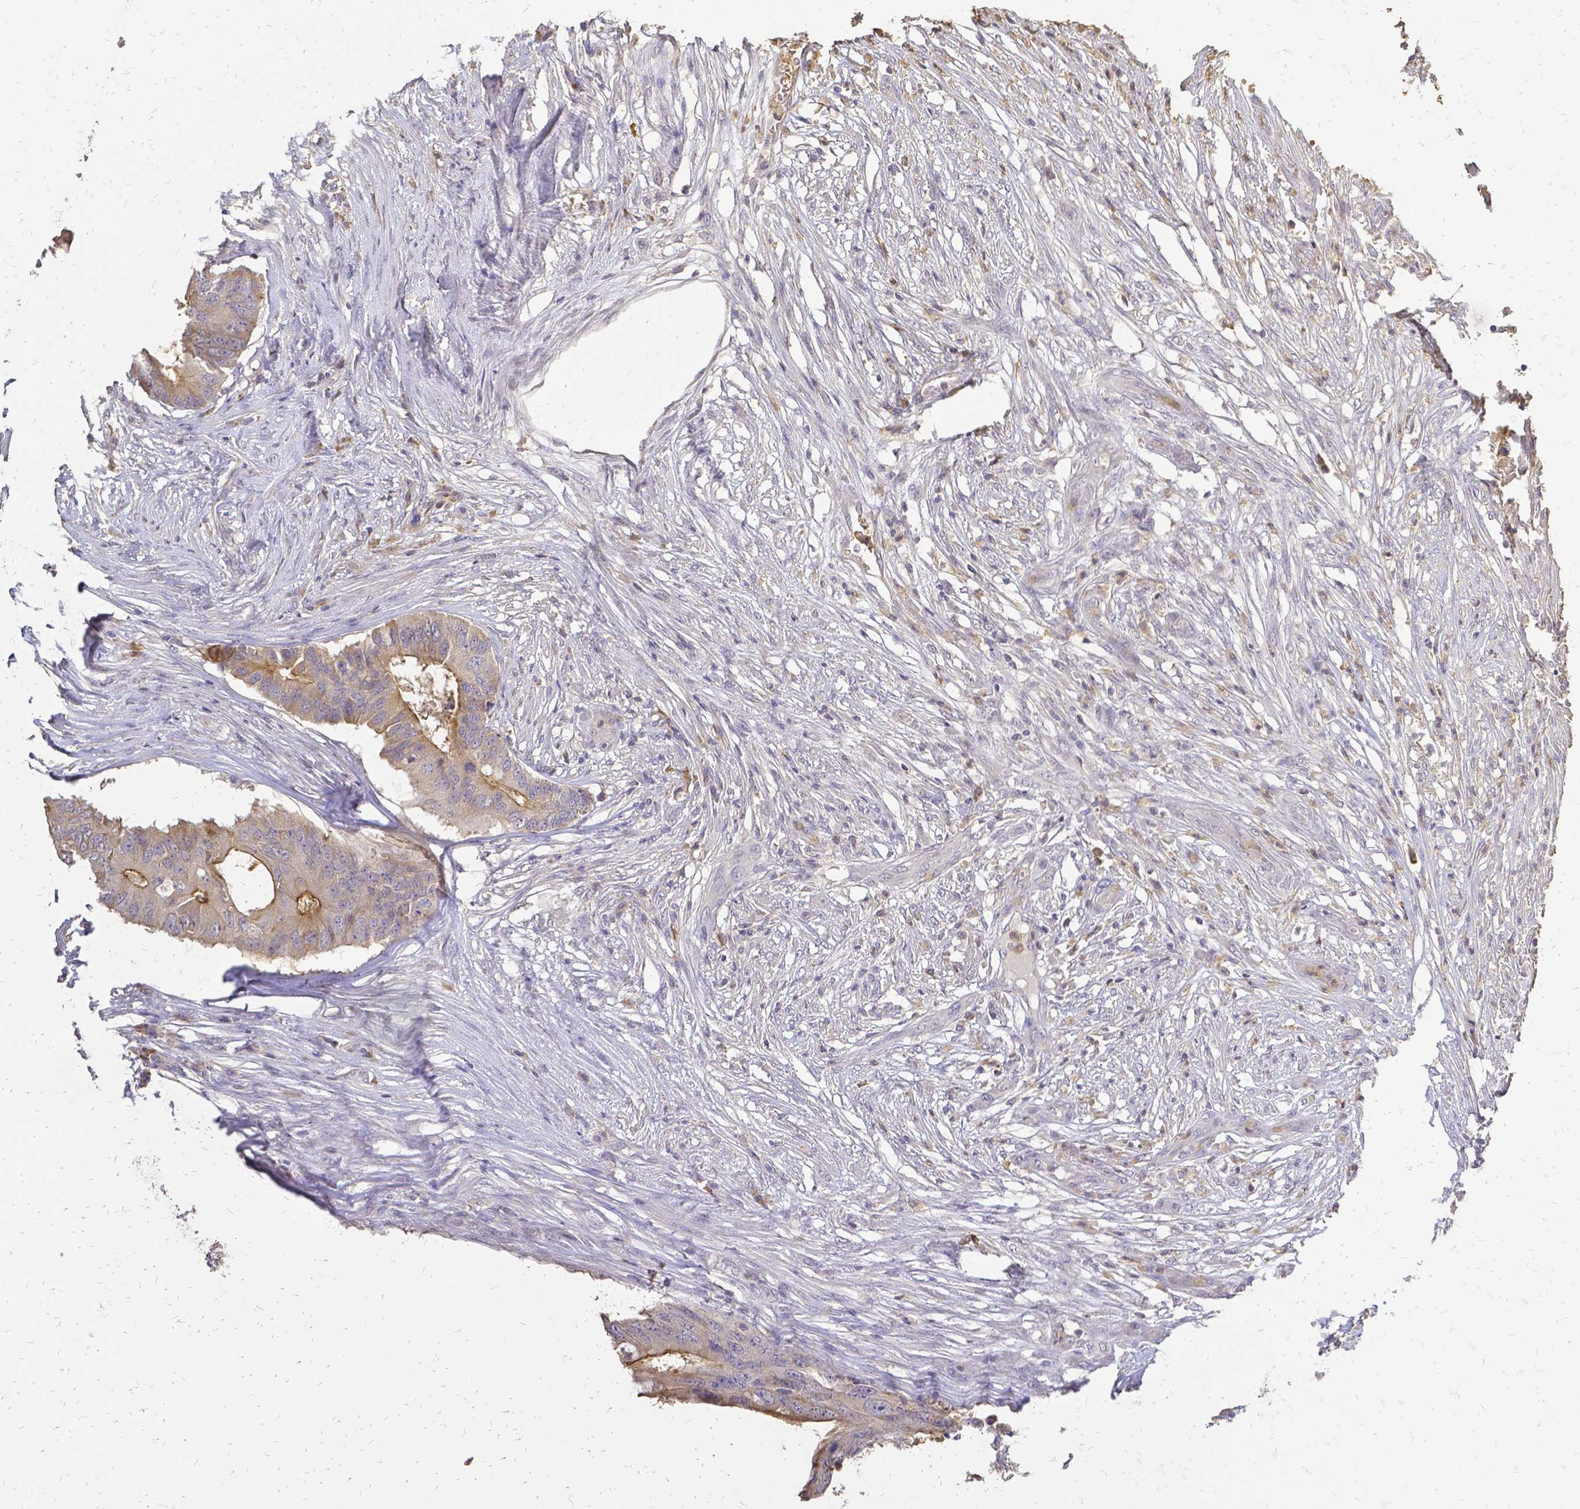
{"staining": {"intensity": "moderate", "quantity": "25%-75%", "location": "cytoplasmic/membranous"}, "tissue": "colorectal cancer", "cell_type": "Tumor cells", "image_type": "cancer", "snomed": [{"axis": "morphology", "description": "Adenocarcinoma, NOS"}, {"axis": "topography", "description": "Colon"}], "caption": "Immunohistochemistry (IHC) image of human adenocarcinoma (colorectal) stained for a protein (brown), which exhibits medium levels of moderate cytoplasmic/membranous expression in approximately 25%-75% of tumor cells.", "gene": "CIB1", "patient": {"sex": "male", "age": 71}}